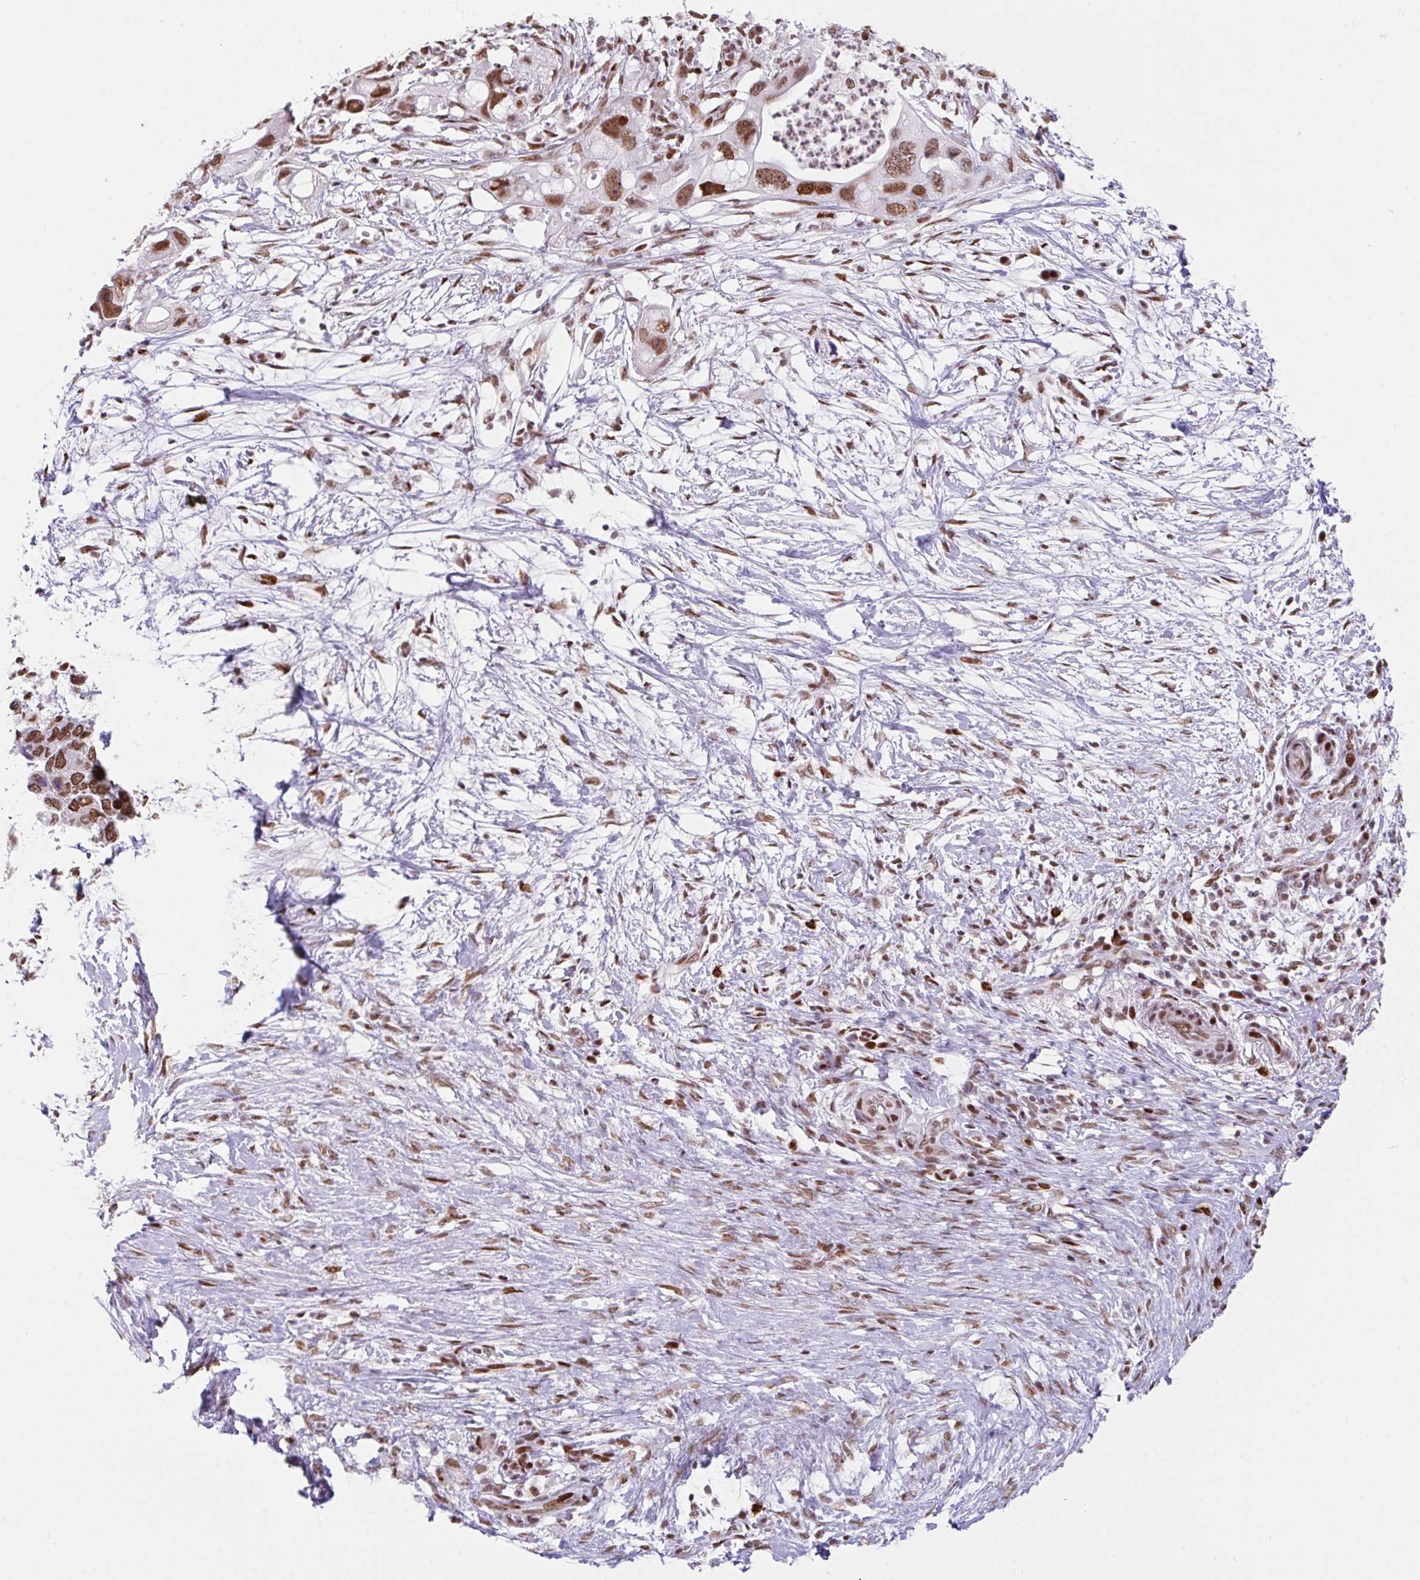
{"staining": {"intensity": "moderate", "quantity": ">75%", "location": "nuclear"}, "tissue": "pancreatic cancer", "cell_type": "Tumor cells", "image_type": "cancer", "snomed": [{"axis": "morphology", "description": "Adenocarcinoma, NOS"}, {"axis": "topography", "description": "Pancreas"}], "caption": "Protein positivity by IHC demonstrates moderate nuclear expression in about >75% of tumor cells in pancreatic cancer (adenocarcinoma).", "gene": "CLP1", "patient": {"sex": "female", "age": 72}}